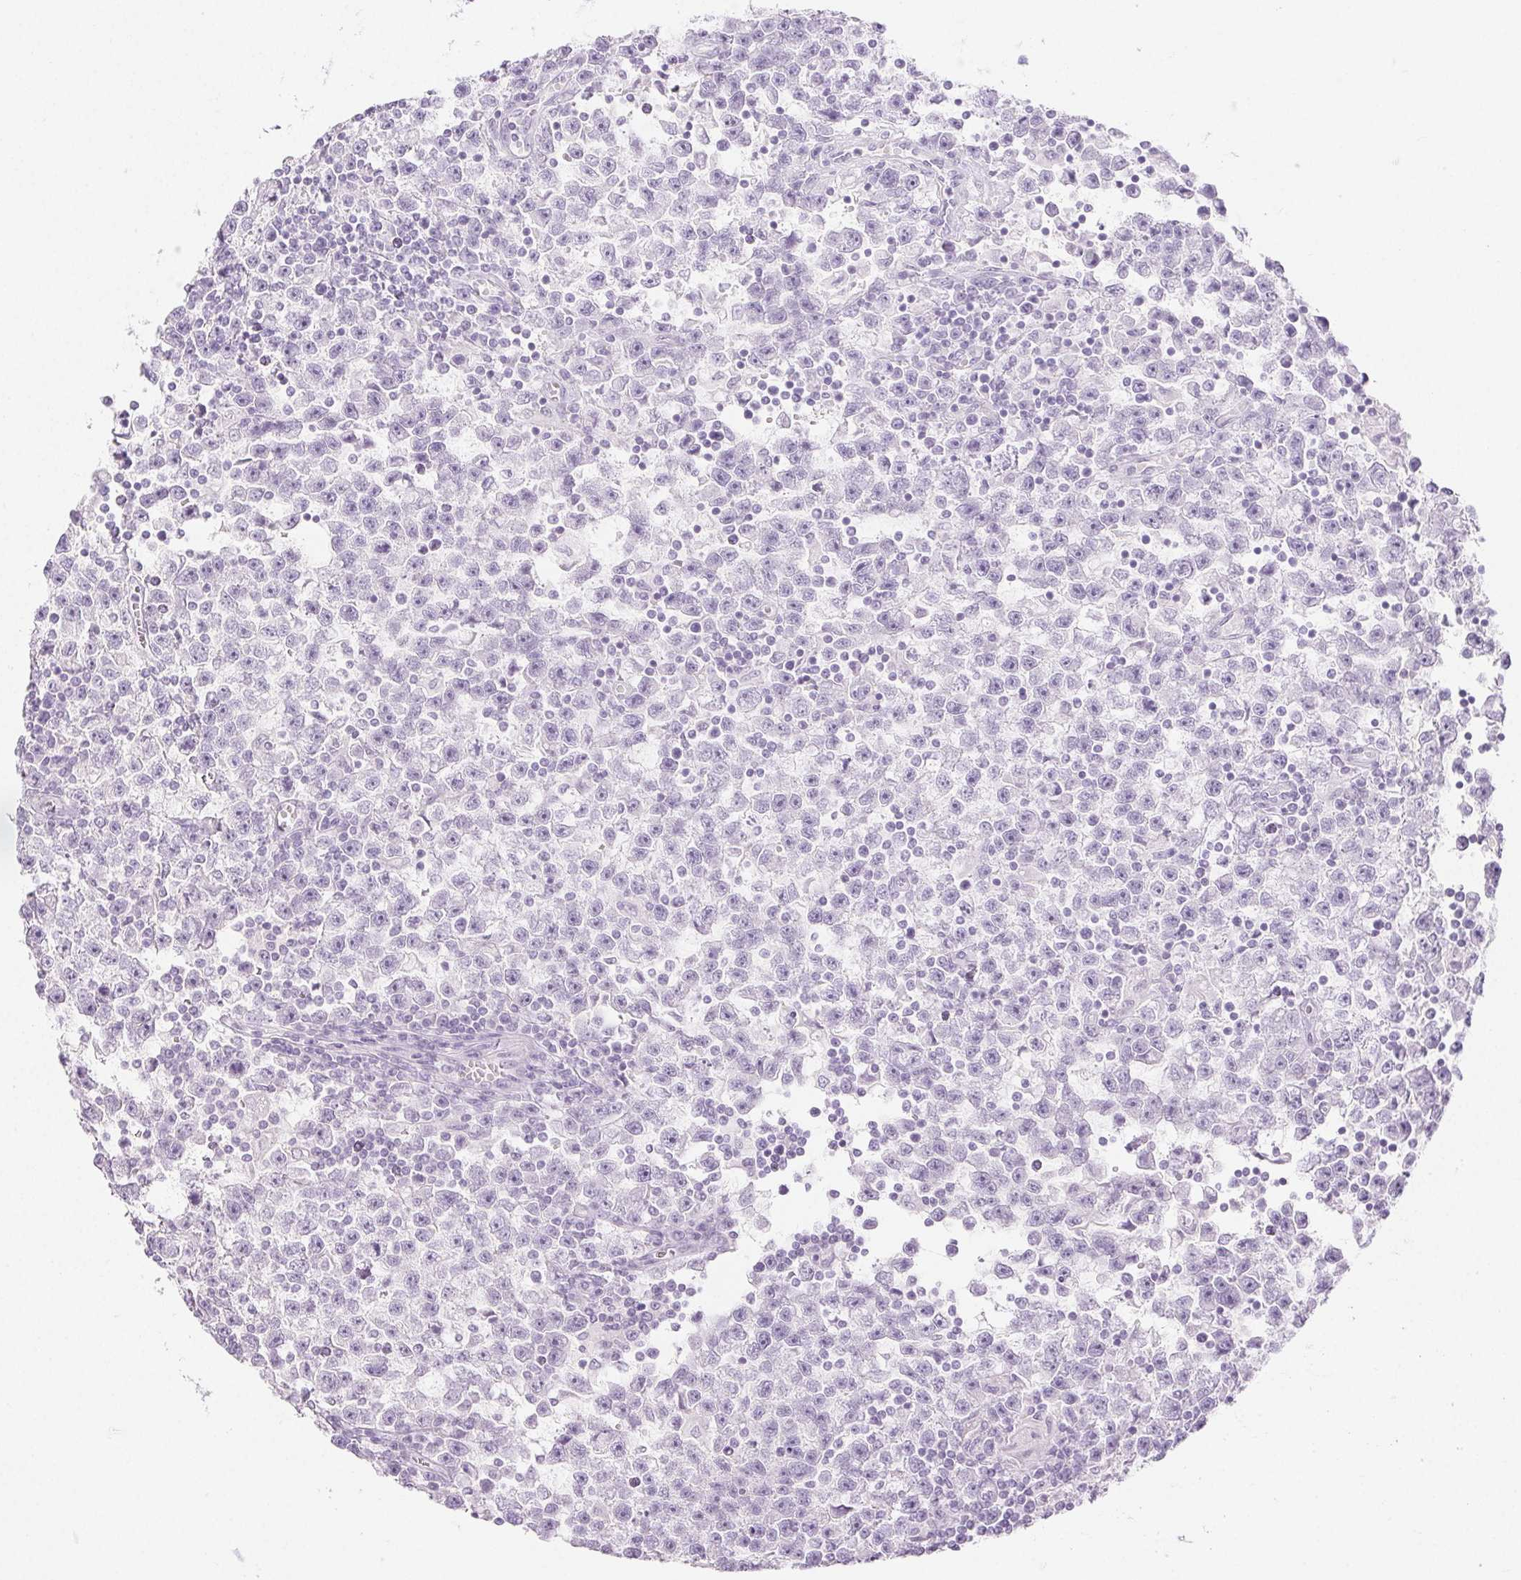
{"staining": {"intensity": "negative", "quantity": "none", "location": "none"}, "tissue": "testis cancer", "cell_type": "Tumor cells", "image_type": "cancer", "snomed": [{"axis": "morphology", "description": "Seminoma, NOS"}, {"axis": "topography", "description": "Testis"}], "caption": "IHC of testis cancer exhibits no positivity in tumor cells.", "gene": "PI3", "patient": {"sex": "male", "age": 31}}